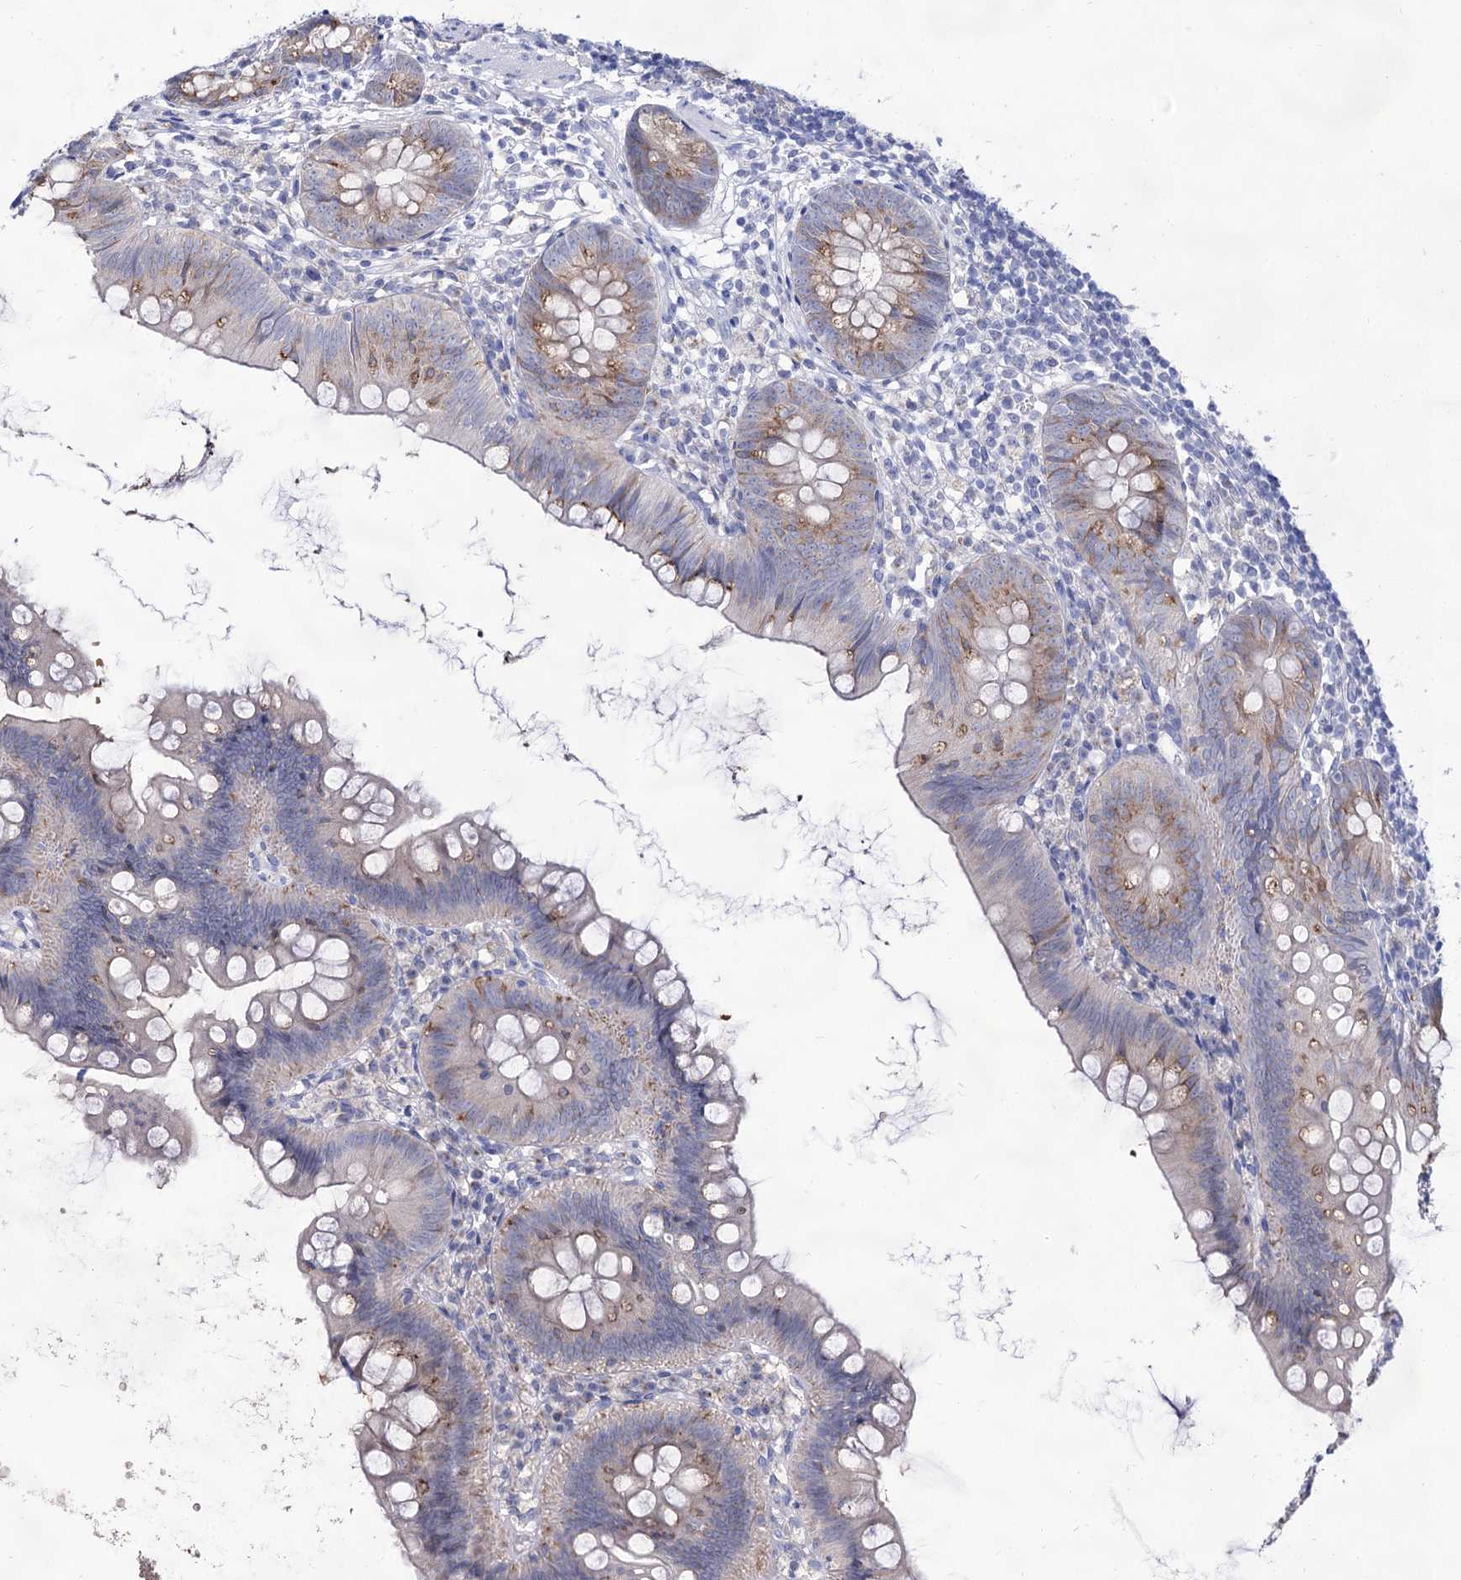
{"staining": {"intensity": "moderate", "quantity": "<25%", "location": "cytoplasmic/membranous"}, "tissue": "appendix", "cell_type": "Glandular cells", "image_type": "normal", "snomed": [{"axis": "morphology", "description": "Normal tissue, NOS"}, {"axis": "topography", "description": "Appendix"}], "caption": "This is a histology image of immunohistochemistry (IHC) staining of unremarkable appendix, which shows moderate positivity in the cytoplasmic/membranous of glandular cells.", "gene": "ARFIP2", "patient": {"sex": "female", "age": 62}}